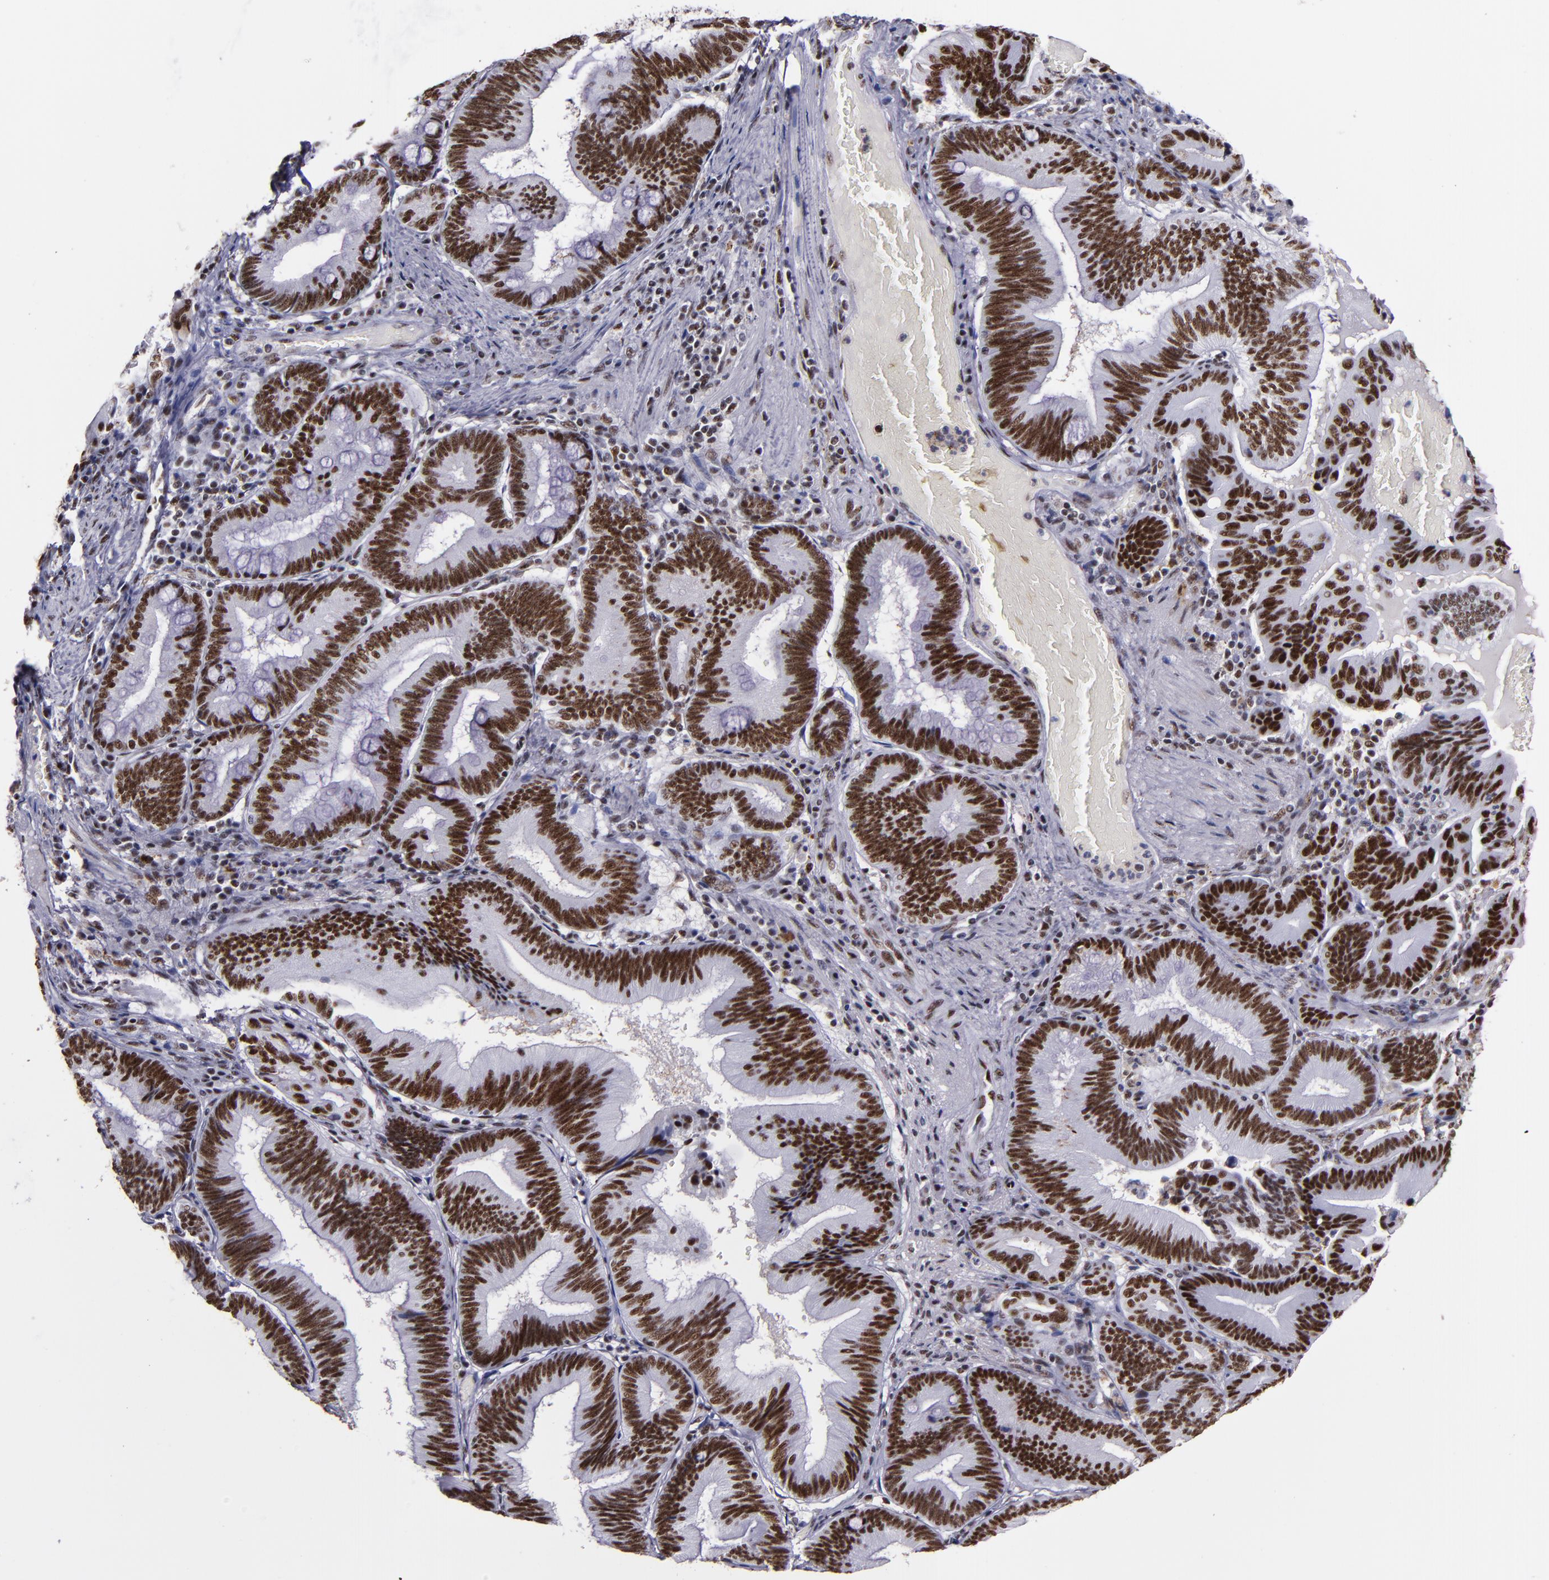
{"staining": {"intensity": "strong", "quantity": ">75%", "location": "nuclear"}, "tissue": "pancreatic cancer", "cell_type": "Tumor cells", "image_type": "cancer", "snomed": [{"axis": "morphology", "description": "Adenocarcinoma, NOS"}, {"axis": "topography", "description": "Pancreas"}], "caption": "Human adenocarcinoma (pancreatic) stained with a protein marker shows strong staining in tumor cells.", "gene": "PPP4R3A", "patient": {"sex": "male", "age": 82}}